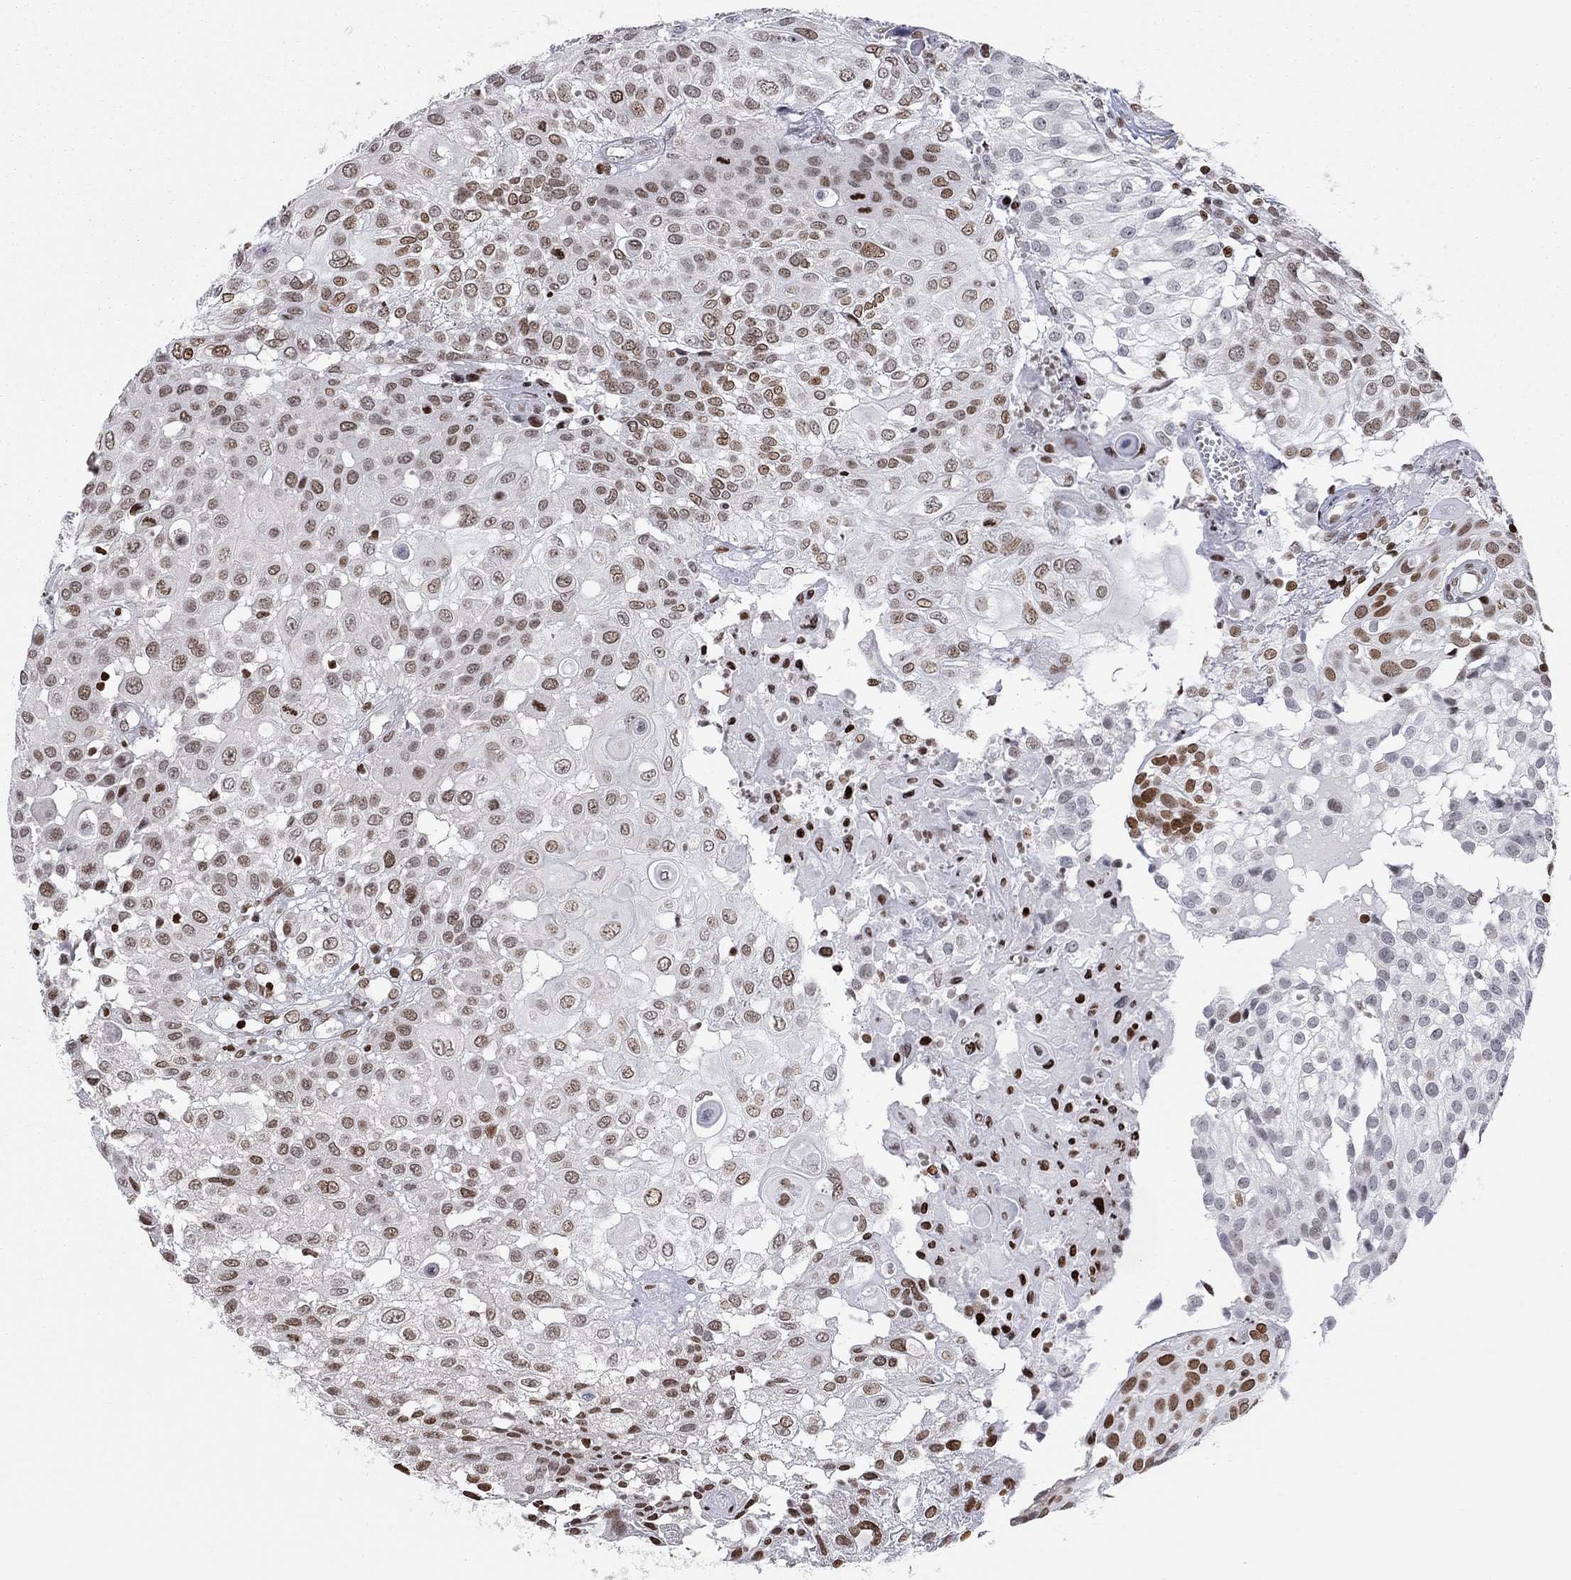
{"staining": {"intensity": "moderate", "quantity": "<25%", "location": "nuclear"}, "tissue": "urothelial cancer", "cell_type": "Tumor cells", "image_type": "cancer", "snomed": [{"axis": "morphology", "description": "Urothelial carcinoma, High grade"}, {"axis": "topography", "description": "Urinary bladder"}], "caption": "About <25% of tumor cells in urothelial cancer exhibit moderate nuclear protein positivity as visualized by brown immunohistochemical staining.", "gene": "H2AX", "patient": {"sex": "female", "age": 79}}